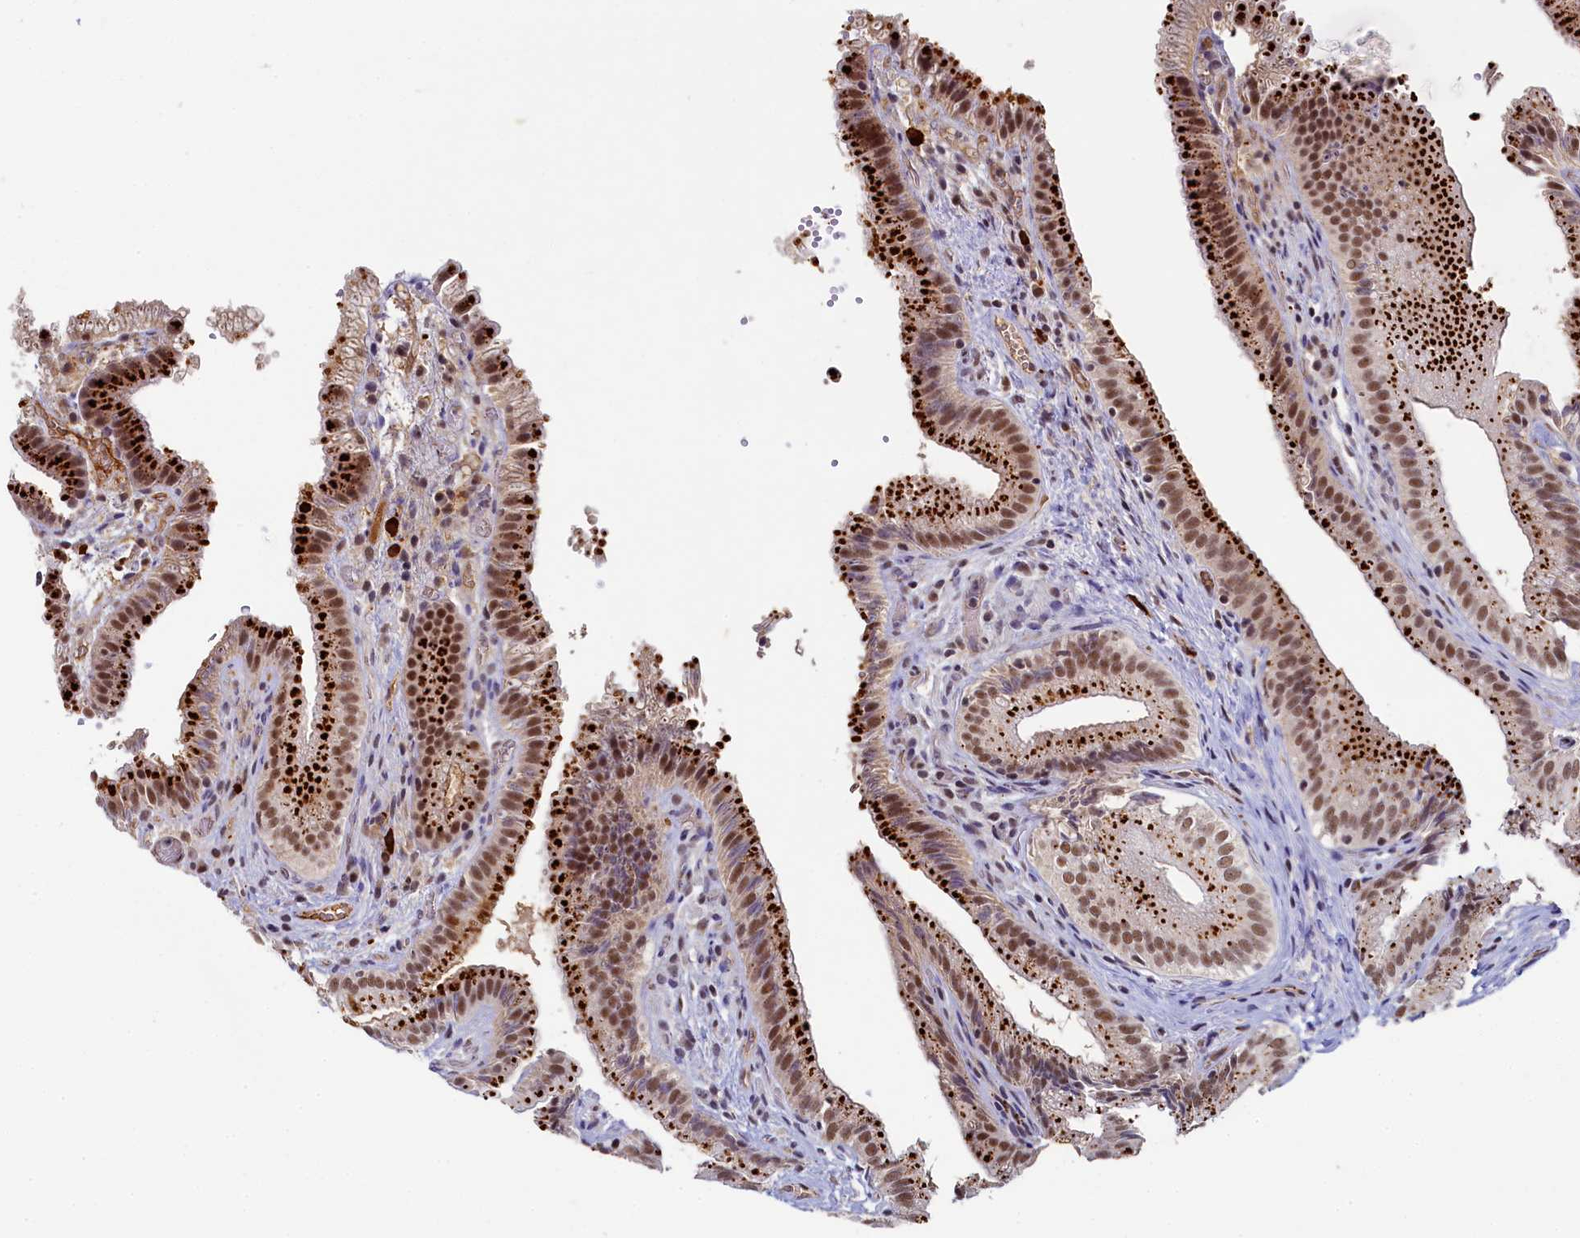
{"staining": {"intensity": "strong", "quantity": ">75%", "location": "cytoplasmic/membranous,nuclear"}, "tissue": "gallbladder", "cell_type": "Glandular cells", "image_type": "normal", "snomed": [{"axis": "morphology", "description": "Normal tissue, NOS"}, {"axis": "topography", "description": "Gallbladder"}], "caption": "High-magnification brightfield microscopy of normal gallbladder stained with DAB (3,3'-diaminobenzidine) (brown) and counterstained with hematoxylin (blue). glandular cells exhibit strong cytoplasmic/membranous,nuclear expression is identified in approximately>75% of cells.", "gene": "INTS14", "patient": {"sex": "female", "age": 30}}